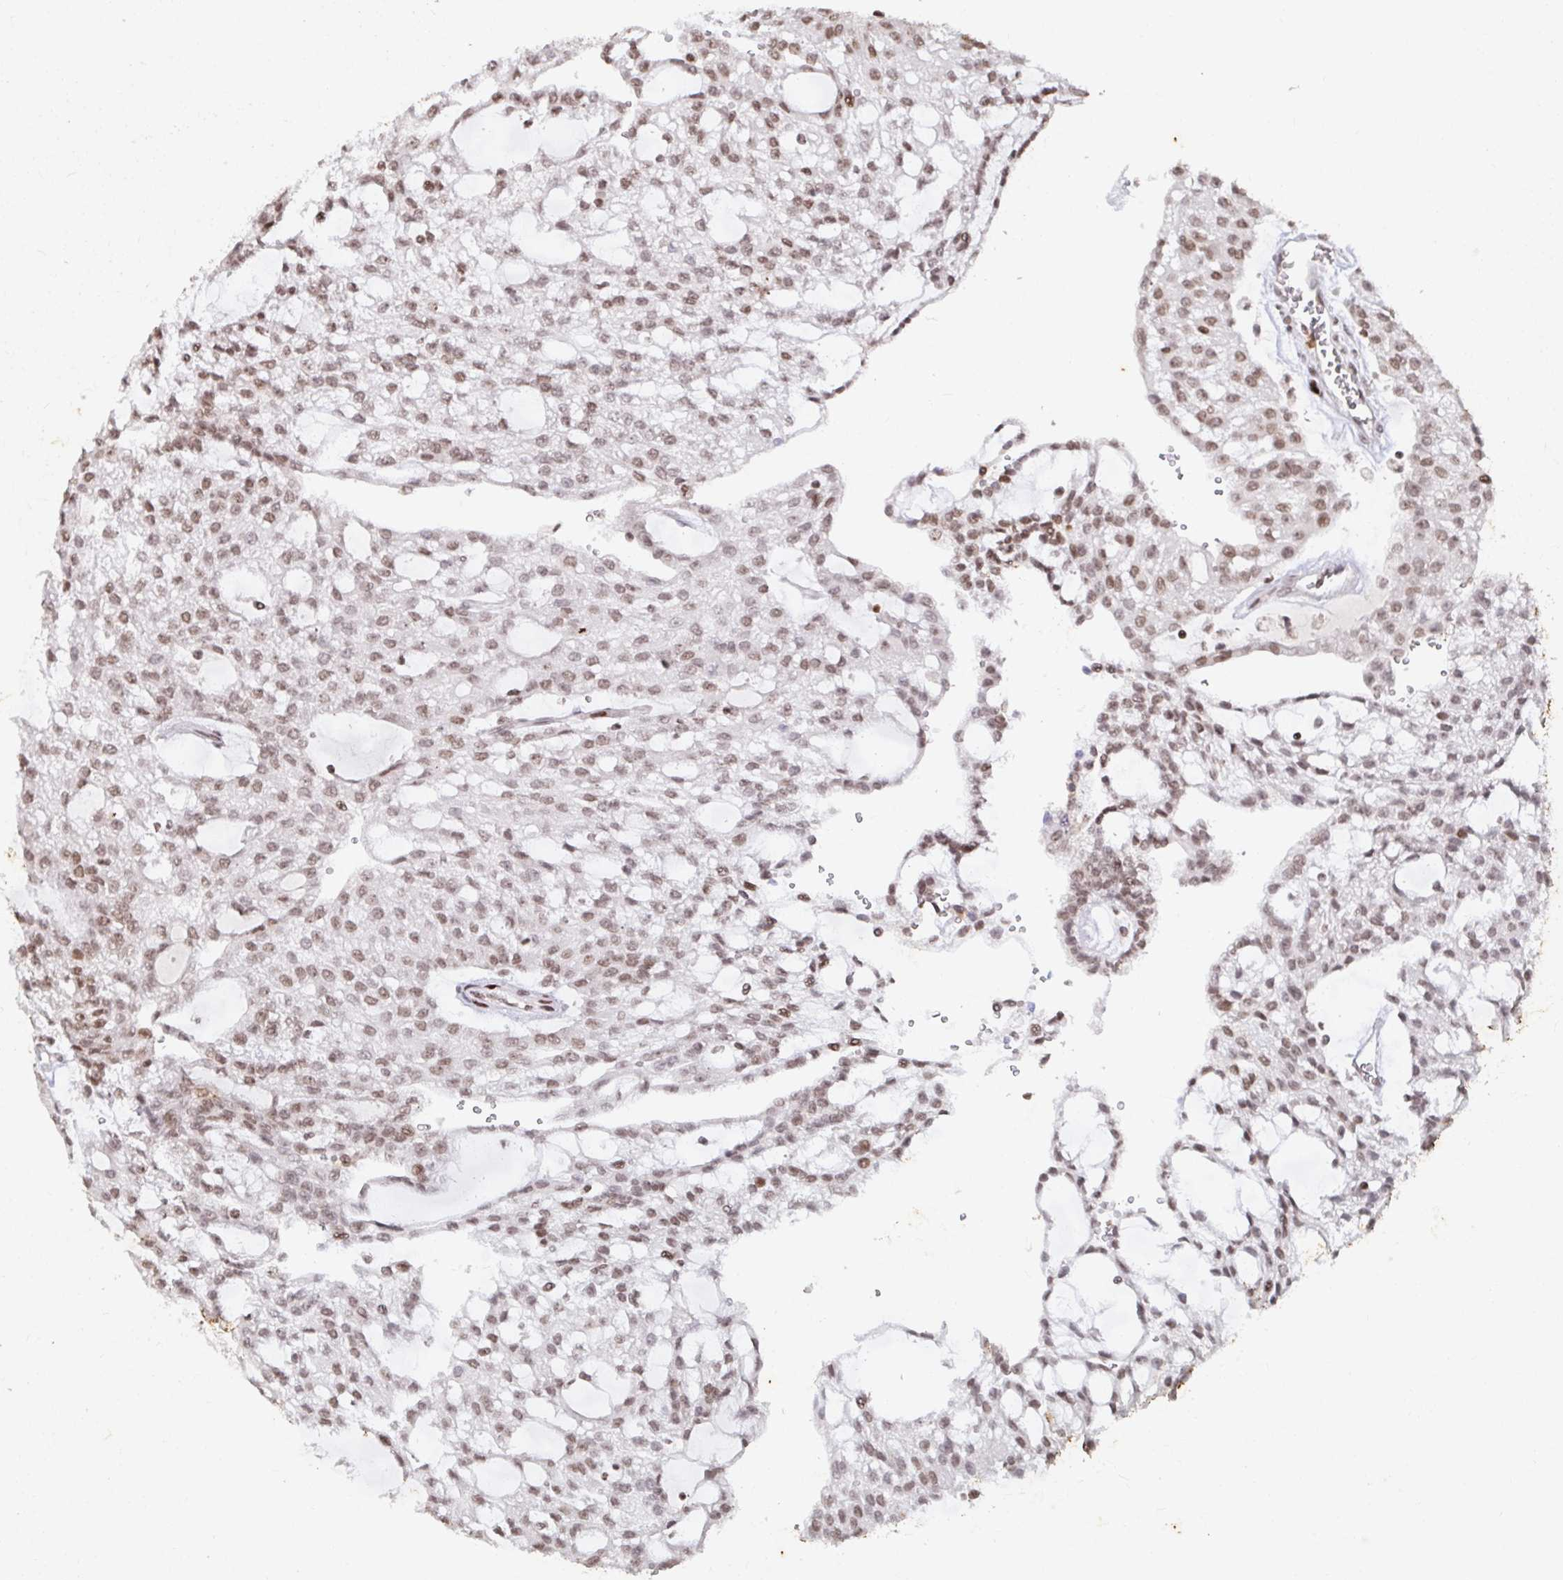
{"staining": {"intensity": "moderate", "quantity": ">75%", "location": "nuclear"}, "tissue": "renal cancer", "cell_type": "Tumor cells", "image_type": "cancer", "snomed": [{"axis": "morphology", "description": "Adenocarcinoma, NOS"}, {"axis": "topography", "description": "Kidney"}], "caption": "The immunohistochemical stain labels moderate nuclear positivity in tumor cells of renal cancer (adenocarcinoma) tissue.", "gene": "C19orf53", "patient": {"sex": "male", "age": 63}}